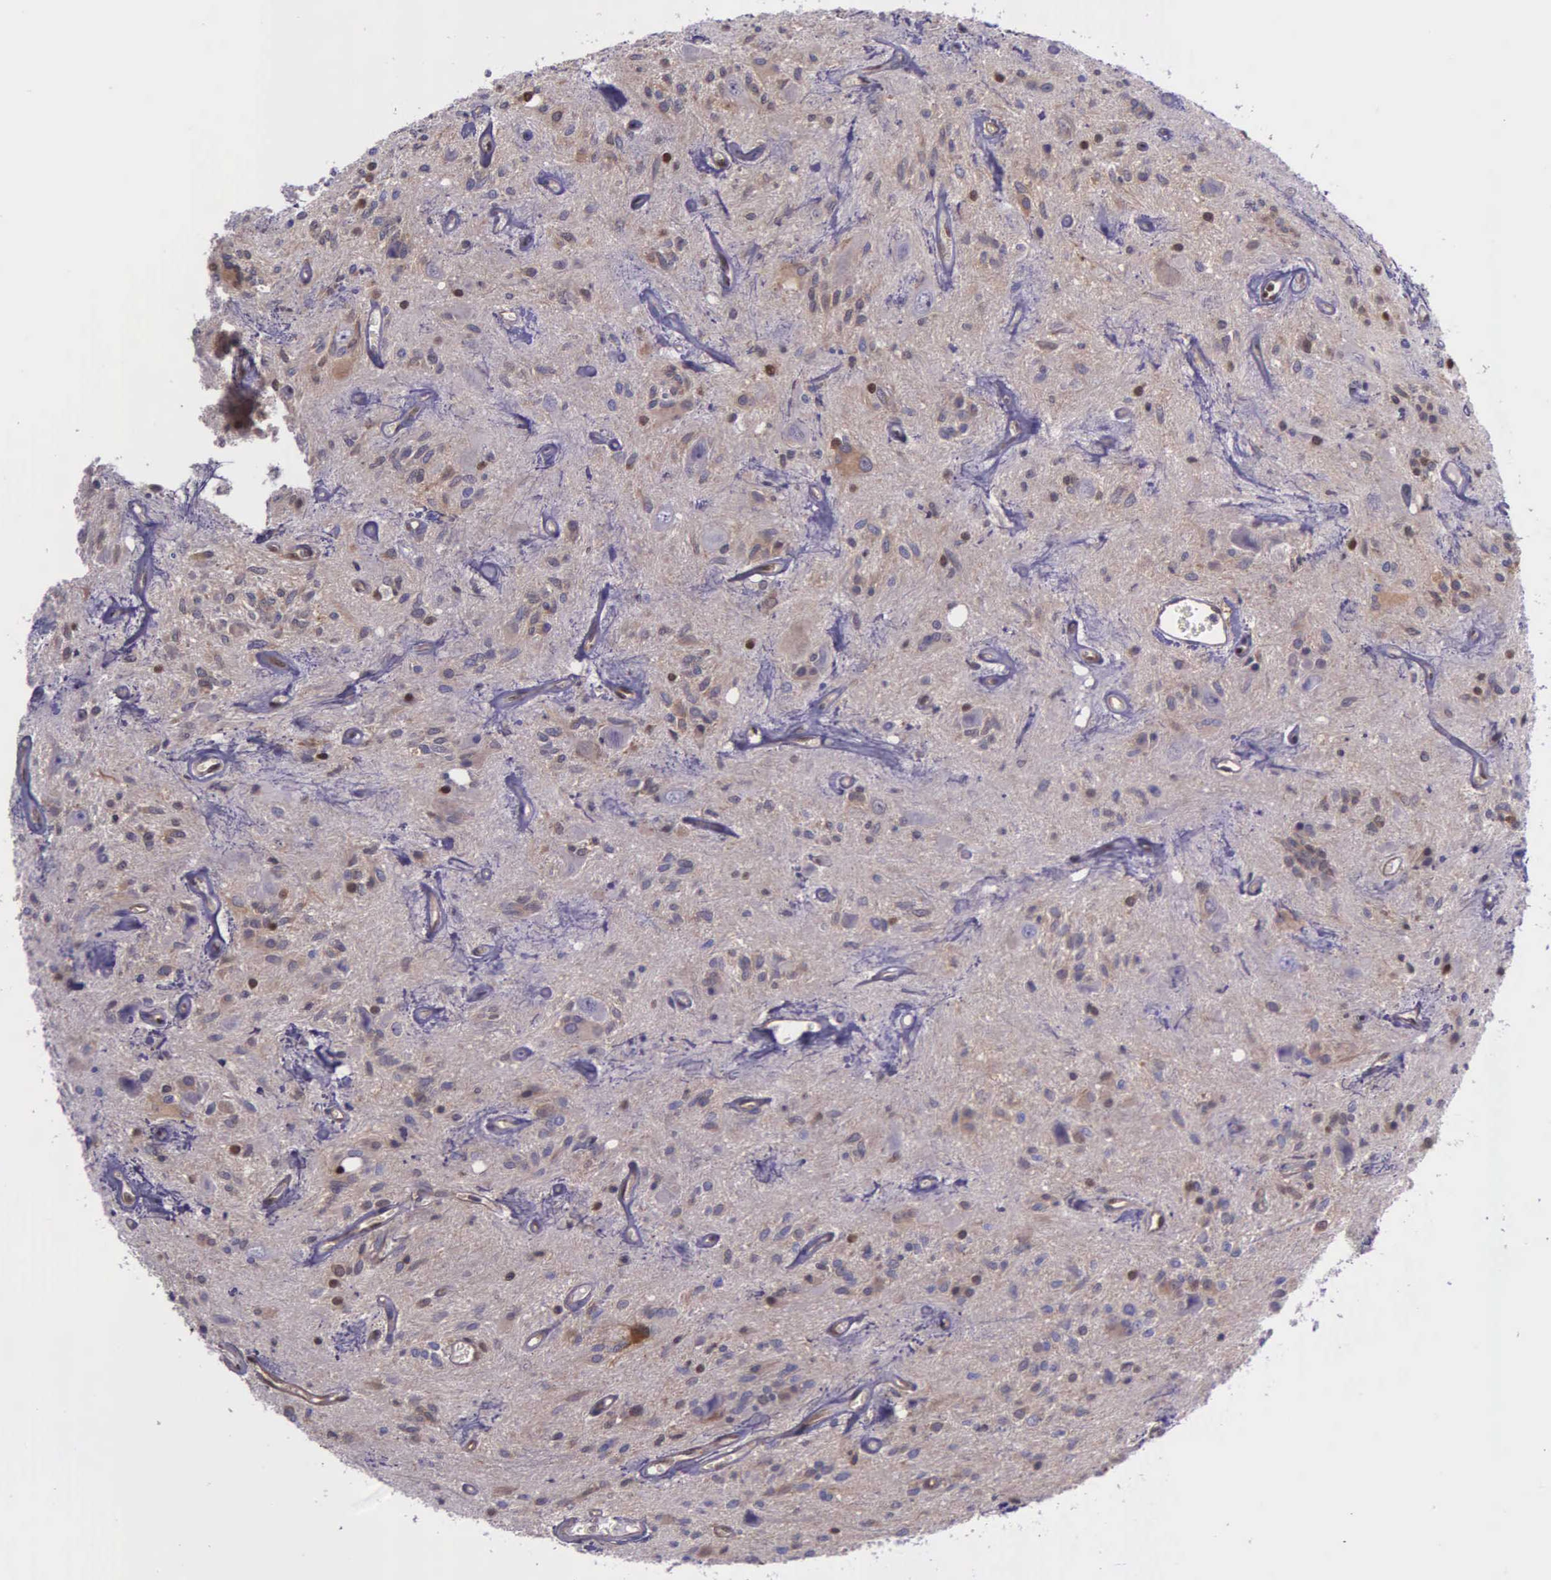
{"staining": {"intensity": "moderate", "quantity": ">75%", "location": "cytoplasmic/membranous,nuclear"}, "tissue": "glioma", "cell_type": "Tumor cells", "image_type": "cancer", "snomed": [{"axis": "morphology", "description": "Glioma, malignant, Low grade"}, {"axis": "topography", "description": "Brain"}], "caption": "Malignant low-grade glioma stained with IHC shows moderate cytoplasmic/membranous and nuclear expression in about >75% of tumor cells.", "gene": "GMPR2", "patient": {"sex": "female", "age": 15}}